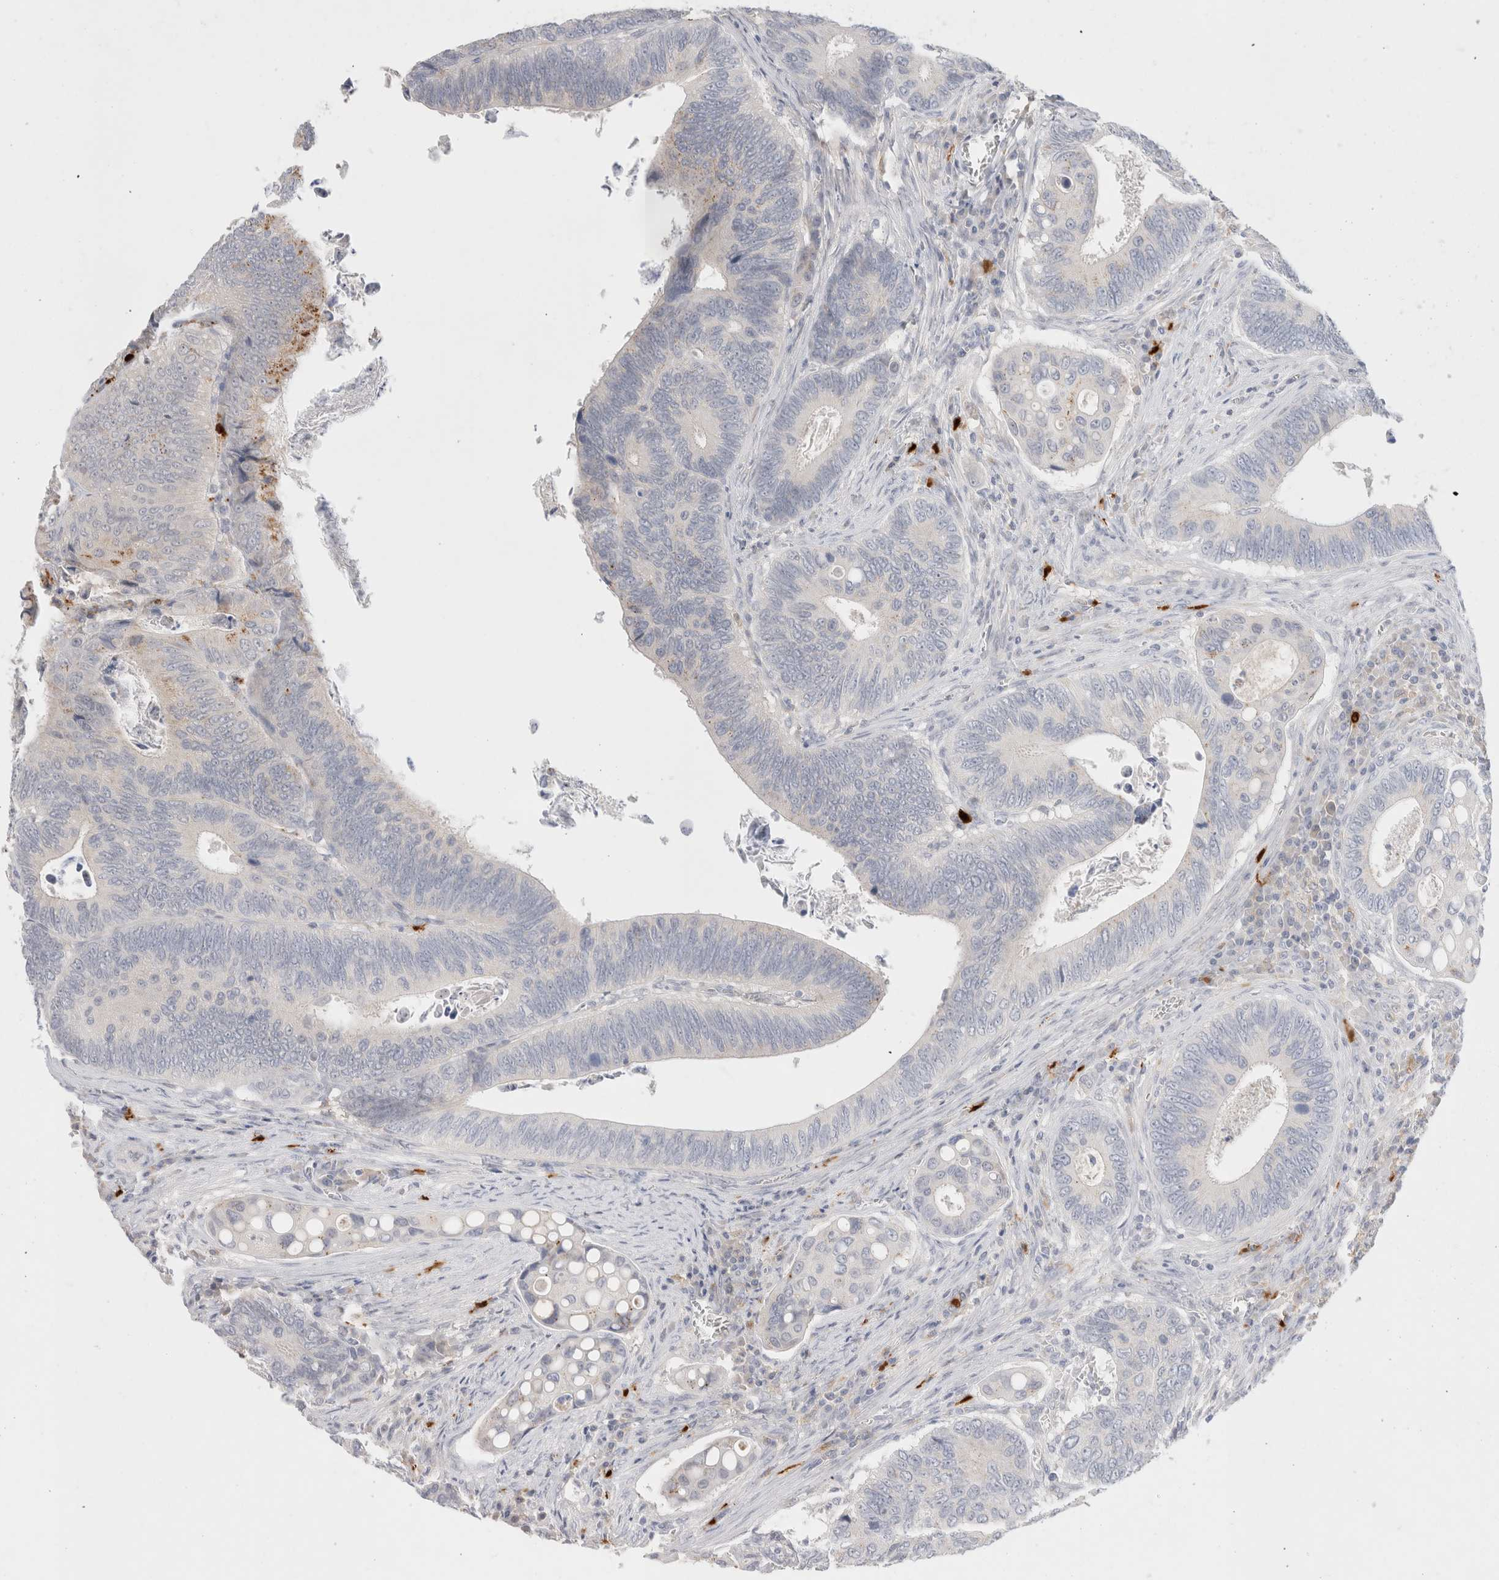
{"staining": {"intensity": "weak", "quantity": "<25%", "location": "cytoplasmic/membranous"}, "tissue": "colorectal cancer", "cell_type": "Tumor cells", "image_type": "cancer", "snomed": [{"axis": "morphology", "description": "Inflammation, NOS"}, {"axis": "morphology", "description": "Adenocarcinoma, NOS"}, {"axis": "topography", "description": "Colon"}], "caption": "IHC micrograph of adenocarcinoma (colorectal) stained for a protein (brown), which displays no positivity in tumor cells.", "gene": "HPGDS", "patient": {"sex": "male", "age": 72}}